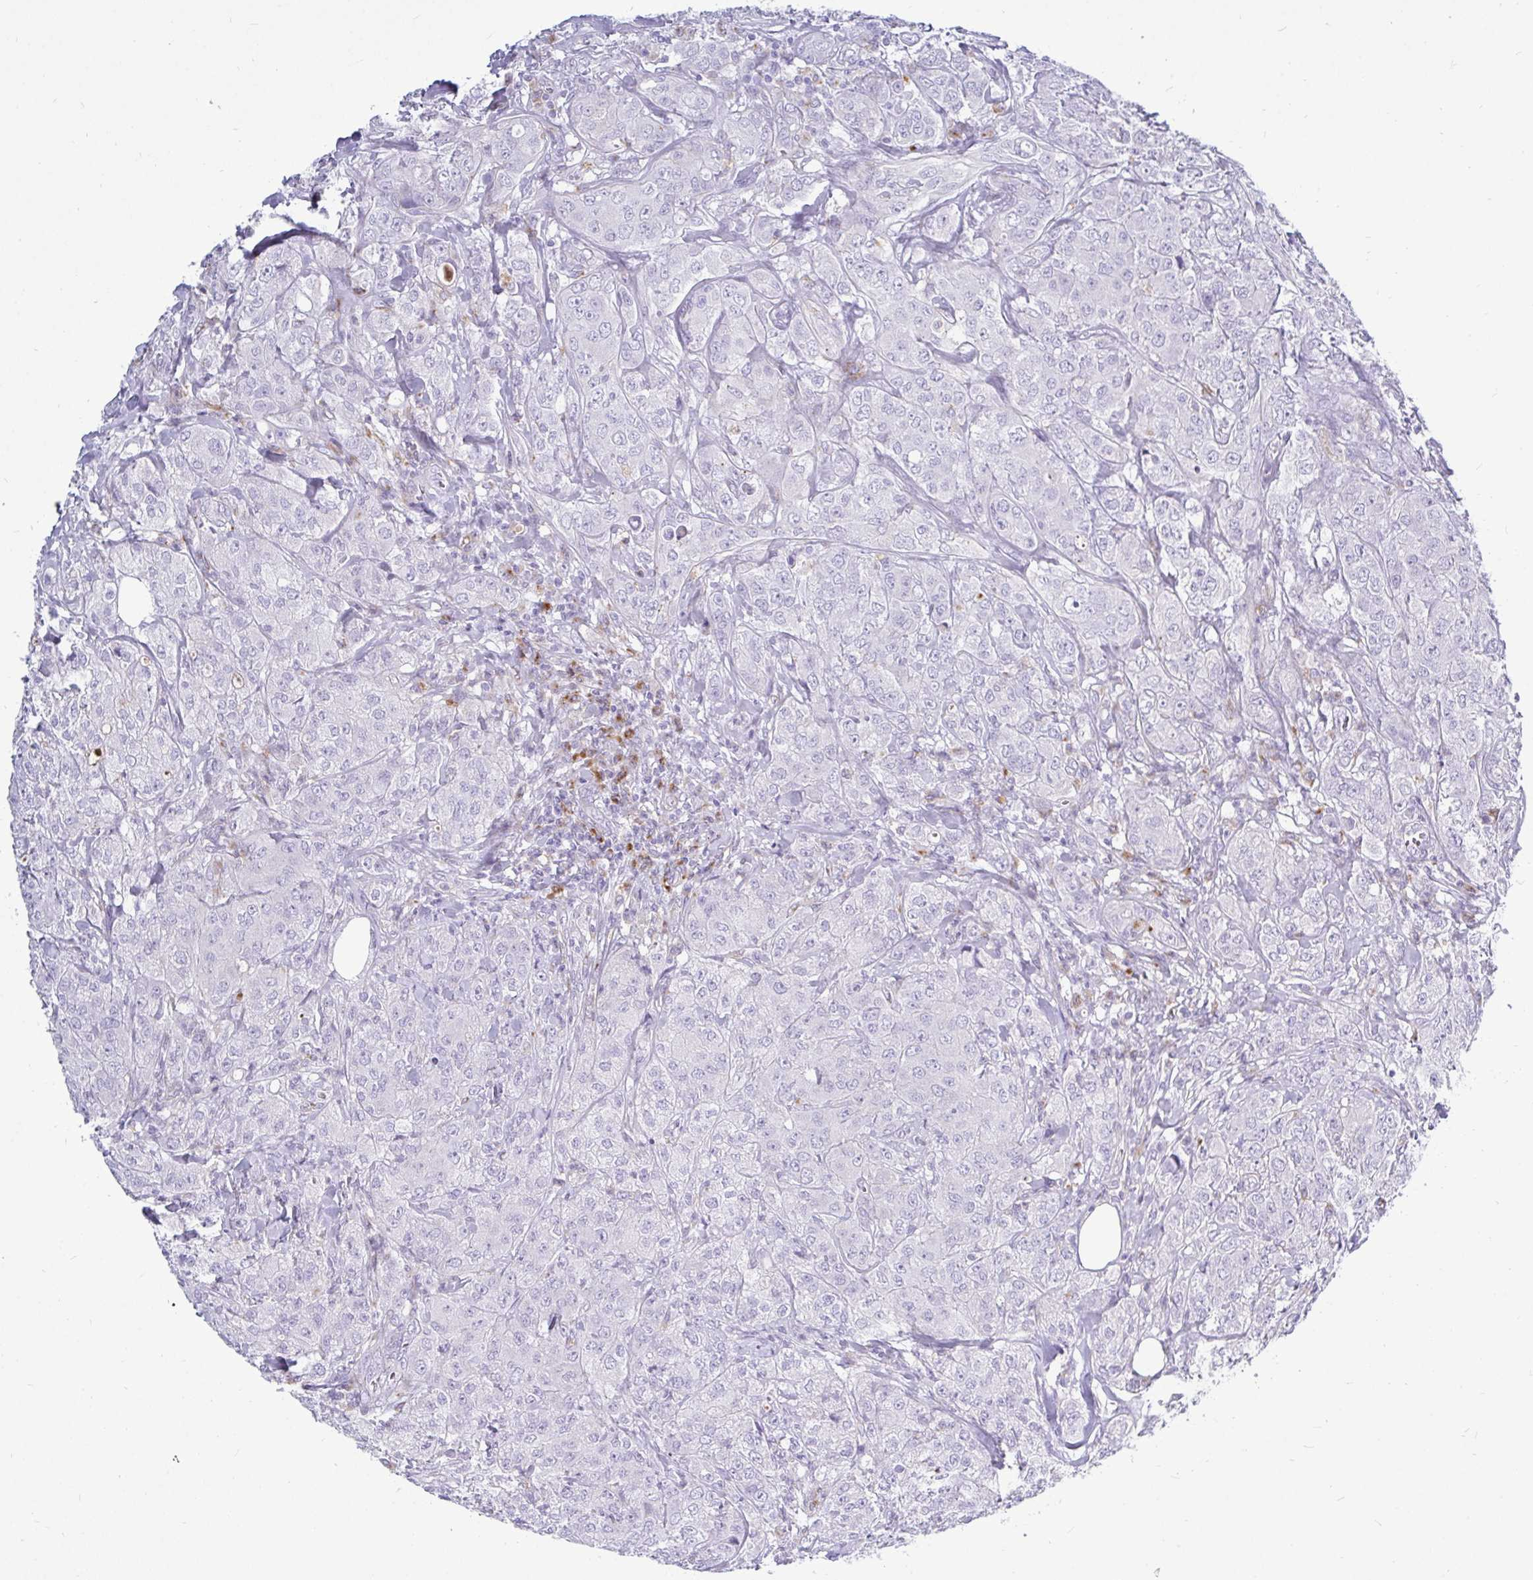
{"staining": {"intensity": "negative", "quantity": "none", "location": "none"}, "tissue": "breast cancer", "cell_type": "Tumor cells", "image_type": "cancer", "snomed": [{"axis": "morphology", "description": "Normal tissue, NOS"}, {"axis": "morphology", "description": "Duct carcinoma"}, {"axis": "topography", "description": "Breast"}], "caption": "The image shows no significant staining in tumor cells of invasive ductal carcinoma (breast).", "gene": "CTSZ", "patient": {"sex": "female", "age": 43}}